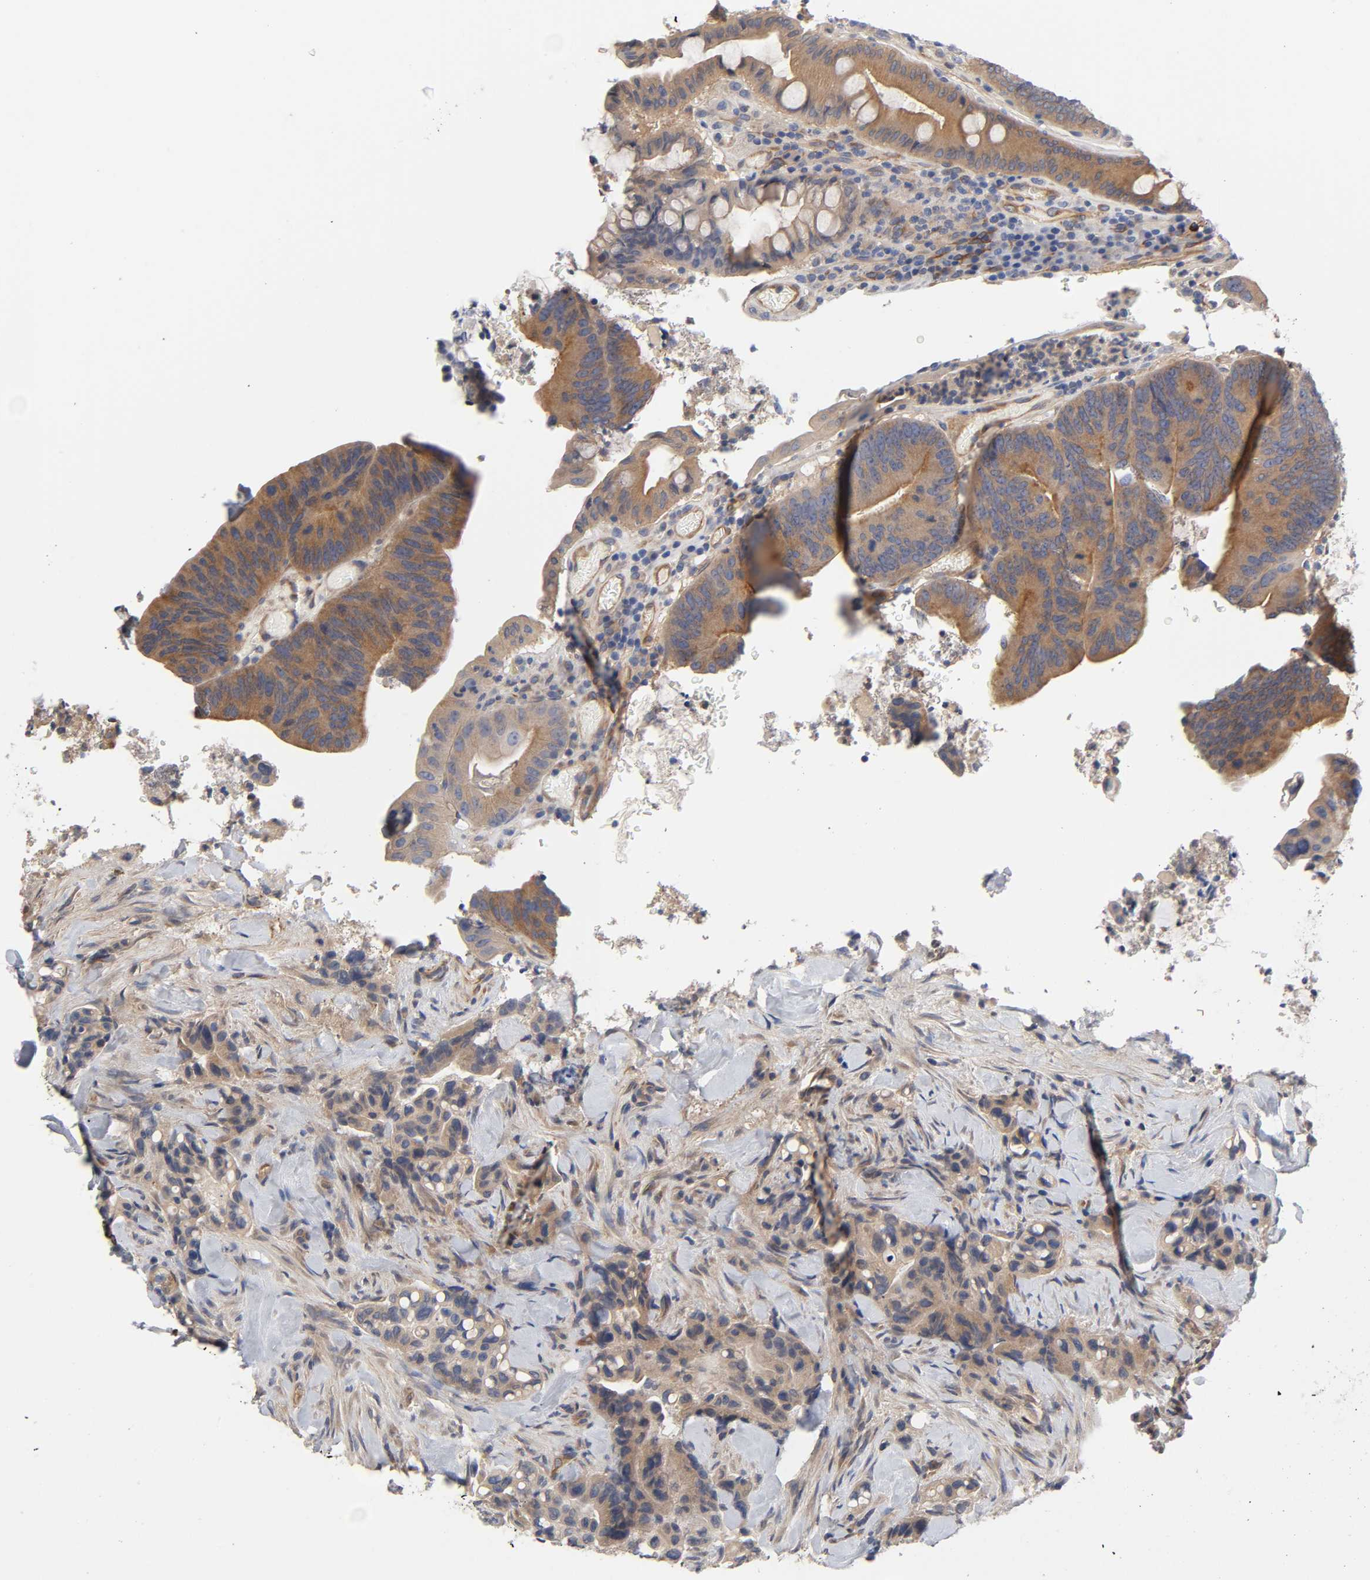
{"staining": {"intensity": "moderate", "quantity": ">75%", "location": "cytoplasmic/membranous"}, "tissue": "colorectal cancer", "cell_type": "Tumor cells", "image_type": "cancer", "snomed": [{"axis": "morphology", "description": "Normal tissue, NOS"}, {"axis": "morphology", "description": "Adenocarcinoma, NOS"}, {"axis": "topography", "description": "Colon"}], "caption": "There is medium levels of moderate cytoplasmic/membranous staining in tumor cells of colorectal cancer, as demonstrated by immunohistochemical staining (brown color).", "gene": "RAB13", "patient": {"sex": "male", "age": 82}}